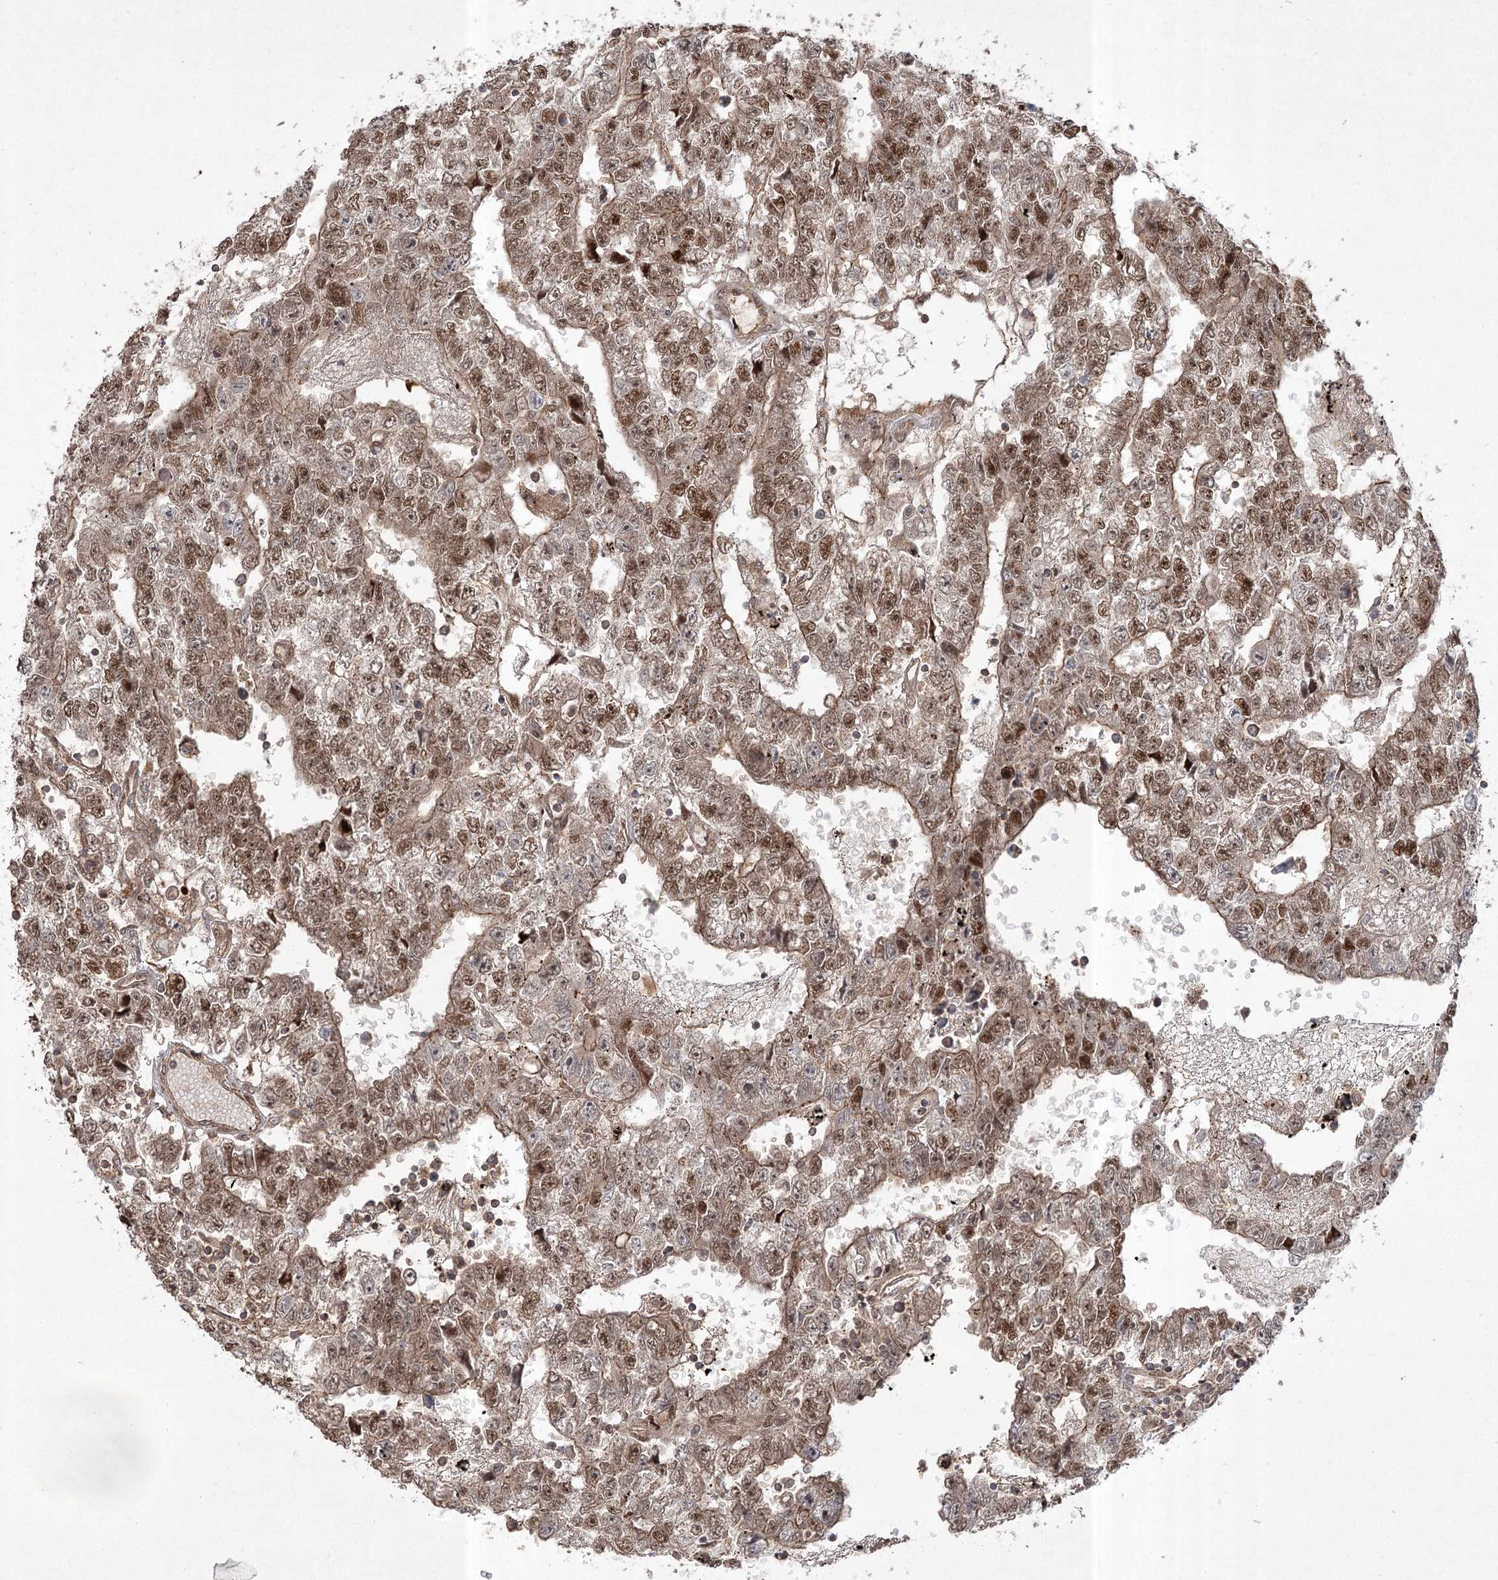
{"staining": {"intensity": "moderate", "quantity": ">75%", "location": "nuclear"}, "tissue": "testis cancer", "cell_type": "Tumor cells", "image_type": "cancer", "snomed": [{"axis": "morphology", "description": "Carcinoma, Embryonal, NOS"}, {"axis": "topography", "description": "Testis"}], "caption": "The micrograph exhibits a brown stain indicating the presence of a protein in the nuclear of tumor cells in testis cancer. (Stains: DAB (3,3'-diaminobenzidine) in brown, nuclei in blue, Microscopy: brightfield microscopy at high magnification).", "gene": "CPLANE1", "patient": {"sex": "male", "age": 25}}